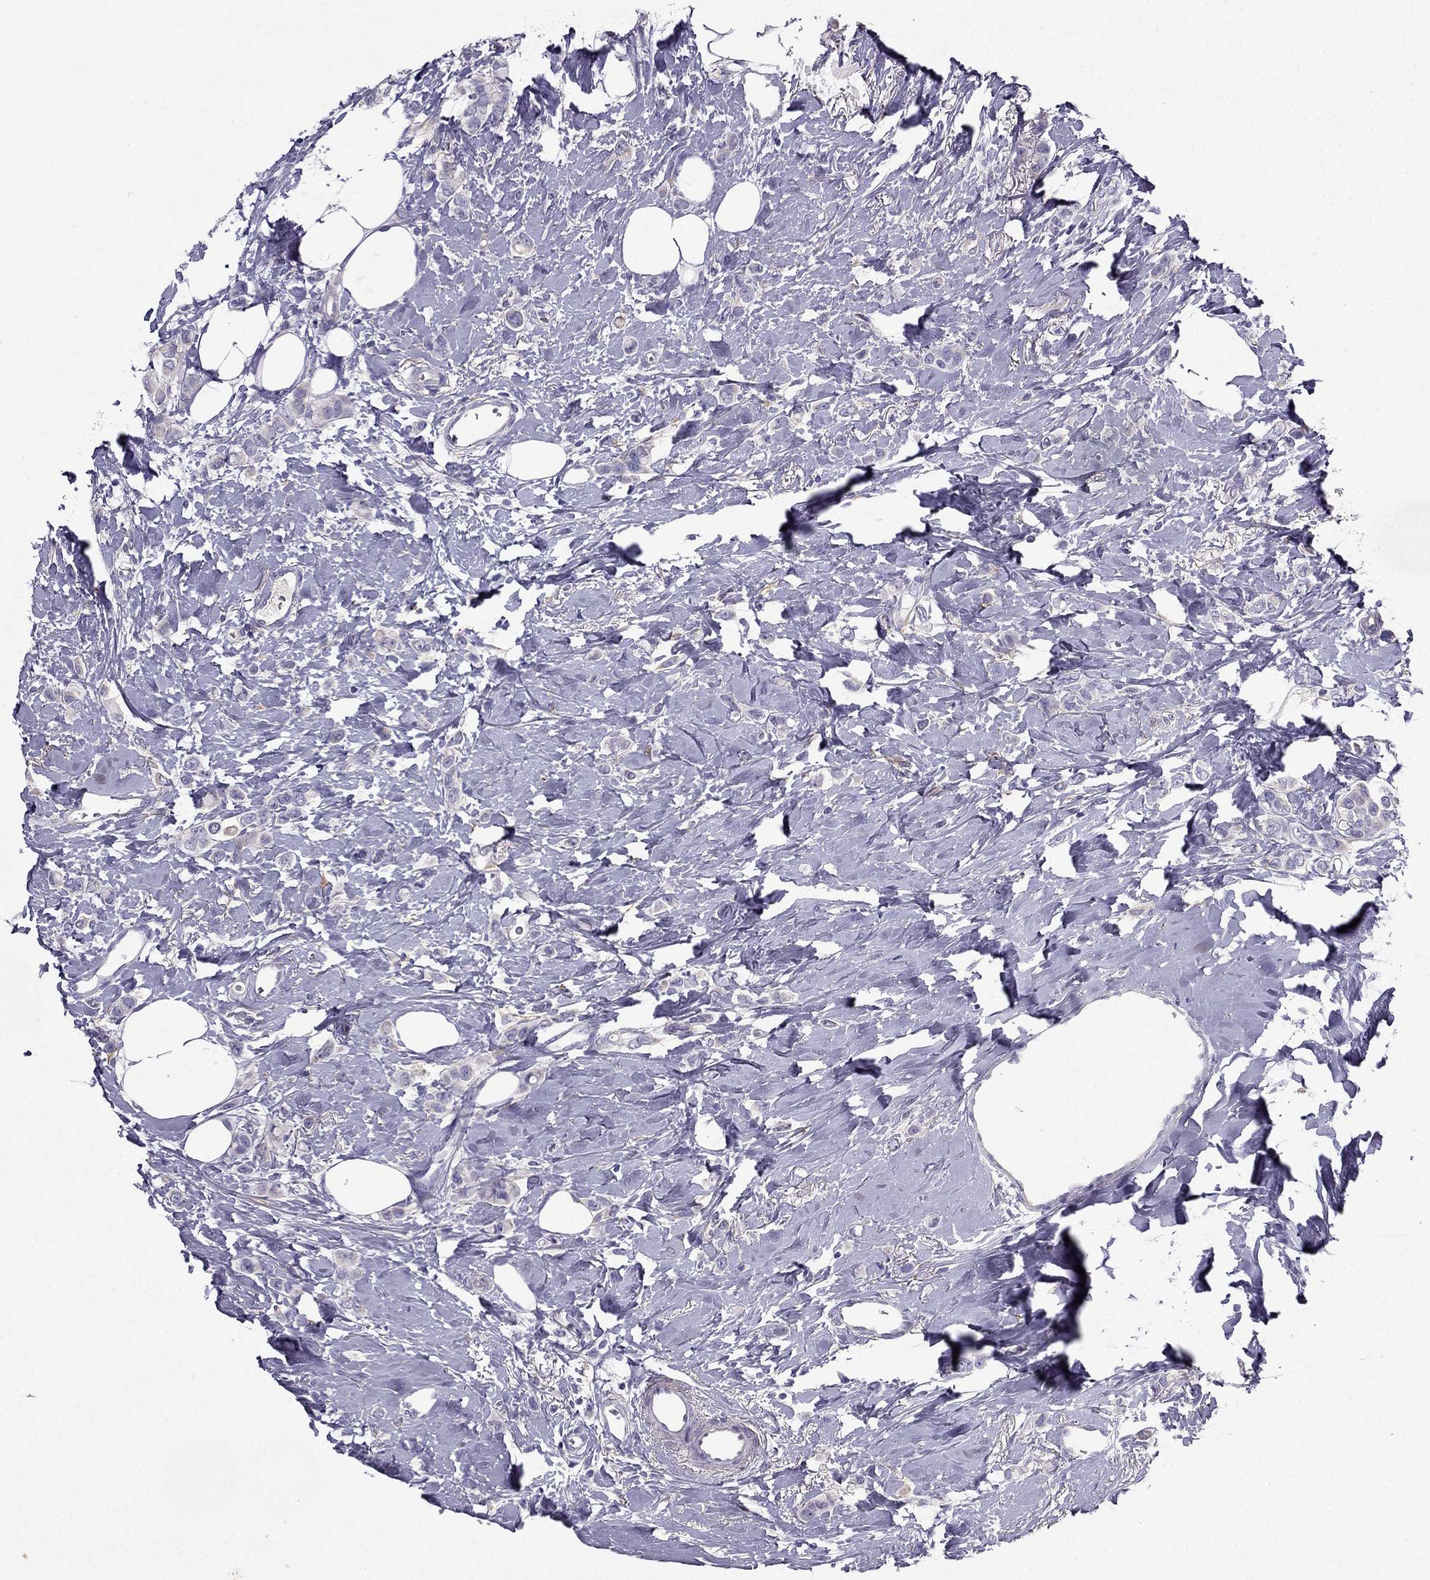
{"staining": {"intensity": "negative", "quantity": "none", "location": "none"}, "tissue": "breast cancer", "cell_type": "Tumor cells", "image_type": "cancer", "snomed": [{"axis": "morphology", "description": "Lobular carcinoma"}, {"axis": "topography", "description": "Breast"}], "caption": "Human breast cancer (lobular carcinoma) stained for a protein using immunohistochemistry exhibits no expression in tumor cells.", "gene": "SYT5", "patient": {"sex": "female", "age": 66}}